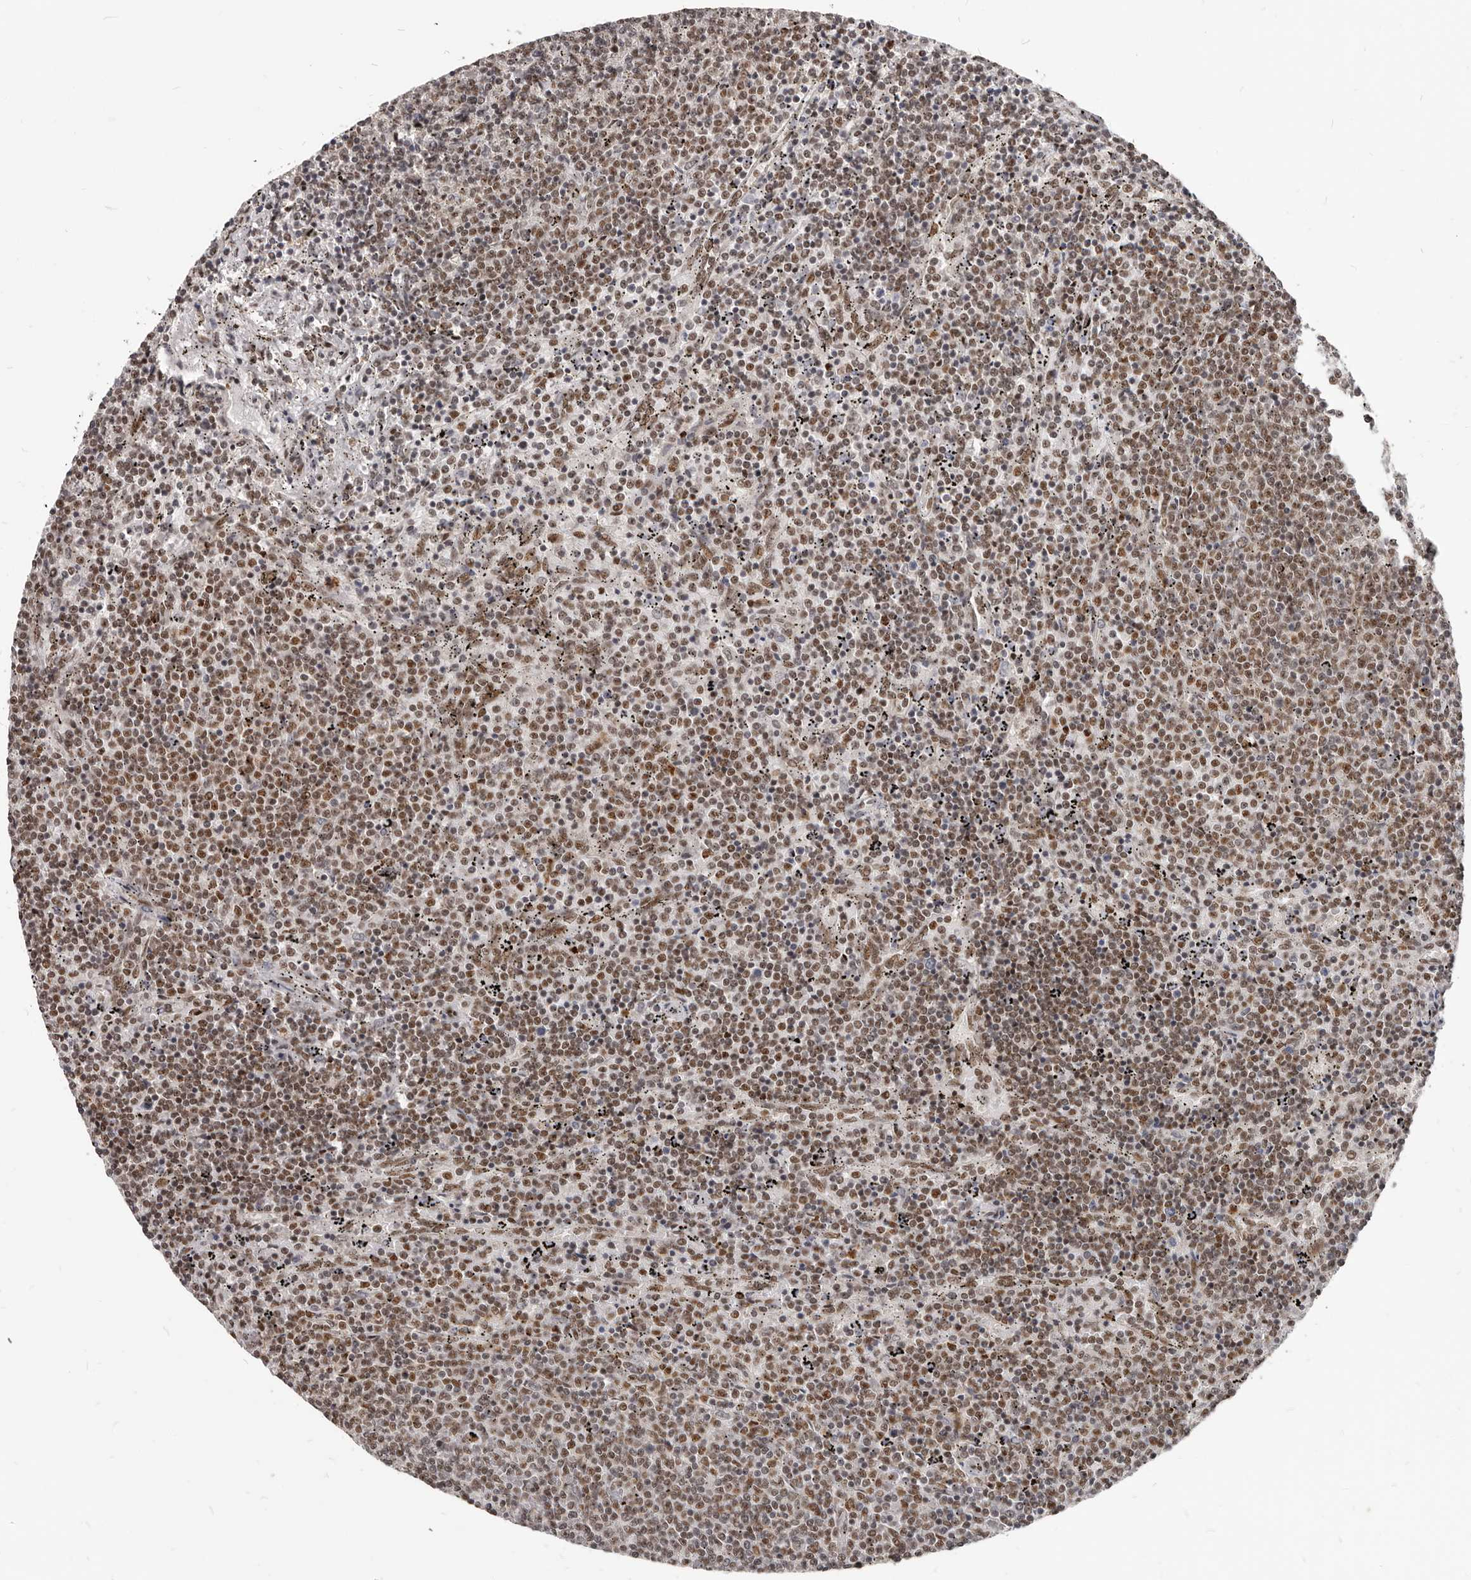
{"staining": {"intensity": "moderate", "quantity": ">75%", "location": "nuclear"}, "tissue": "lymphoma", "cell_type": "Tumor cells", "image_type": "cancer", "snomed": [{"axis": "morphology", "description": "Malignant lymphoma, non-Hodgkin's type, Low grade"}, {"axis": "topography", "description": "Spleen"}], "caption": "This photomicrograph reveals immunohistochemistry (IHC) staining of human lymphoma, with medium moderate nuclear staining in approximately >75% of tumor cells.", "gene": "ATF5", "patient": {"sex": "female", "age": 50}}